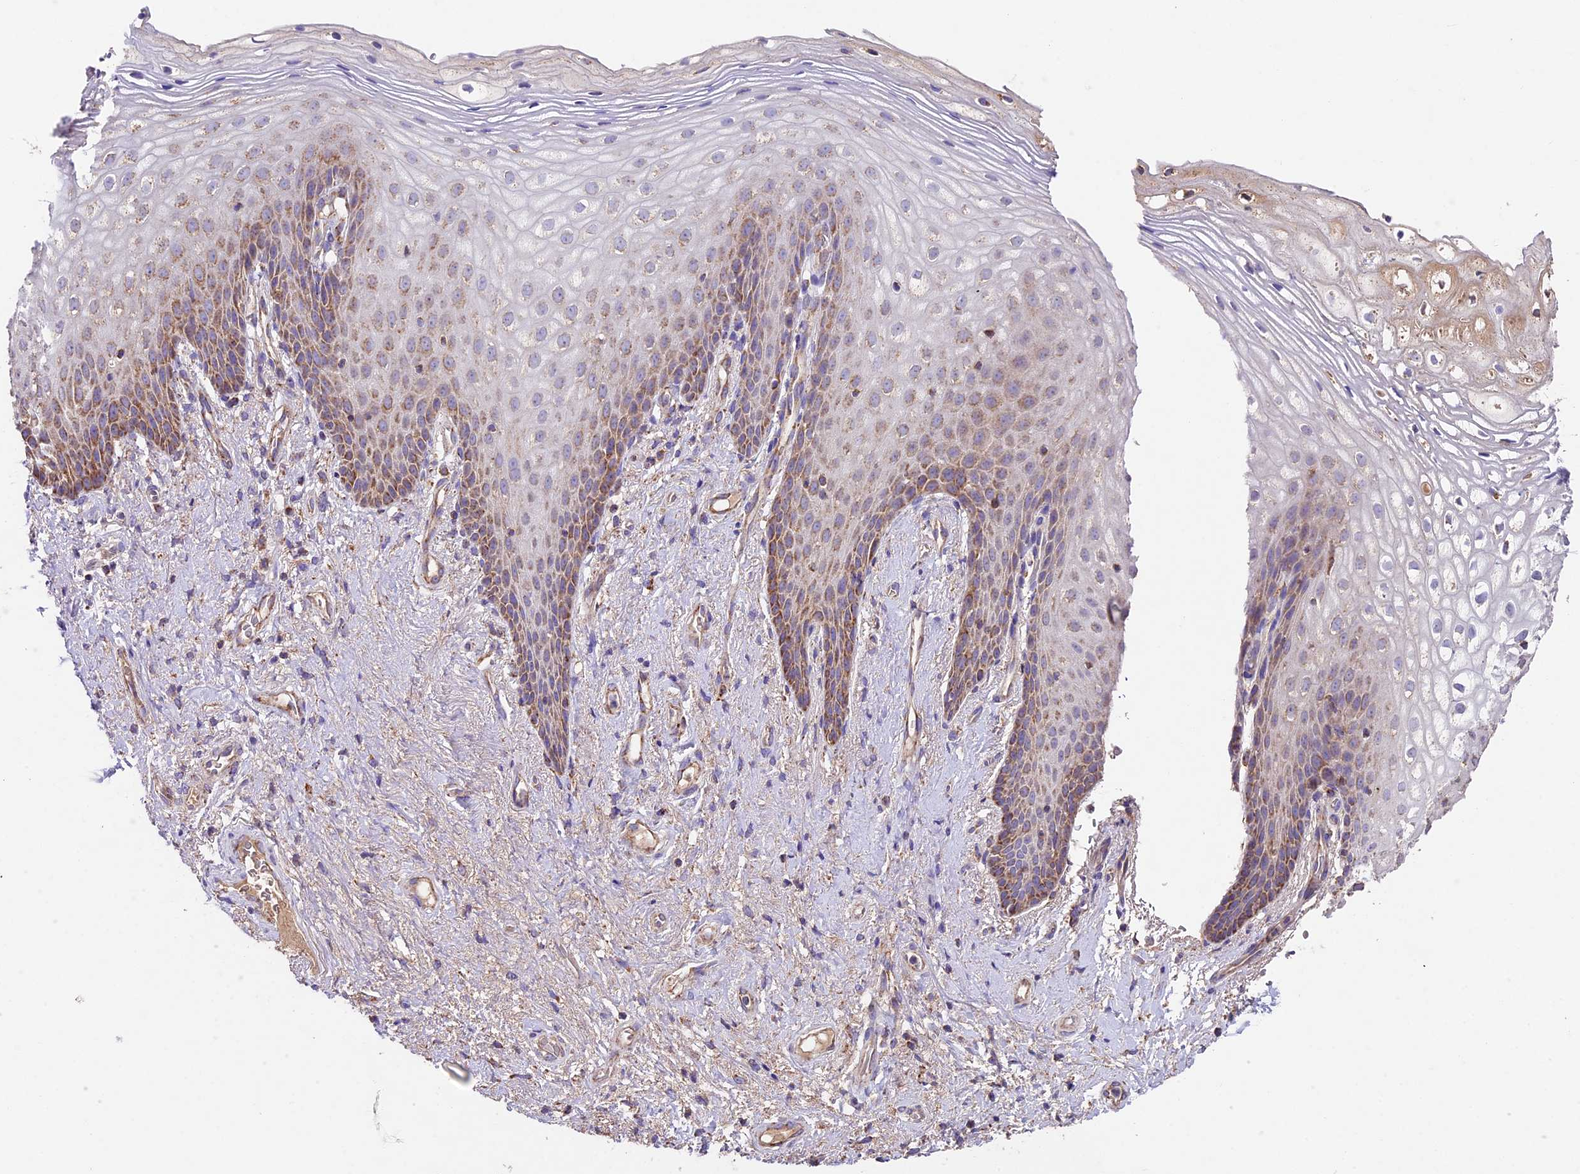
{"staining": {"intensity": "moderate", "quantity": "25%-75%", "location": "cytoplasmic/membranous"}, "tissue": "vagina", "cell_type": "Squamous epithelial cells", "image_type": "normal", "snomed": [{"axis": "morphology", "description": "Normal tissue, NOS"}, {"axis": "topography", "description": "Vagina"}], "caption": "An immunohistochemistry image of normal tissue is shown. Protein staining in brown highlights moderate cytoplasmic/membranous positivity in vagina within squamous epithelial cells.", "gene": "PMPCB", "patient": {"sex": "female", "age": 60}}